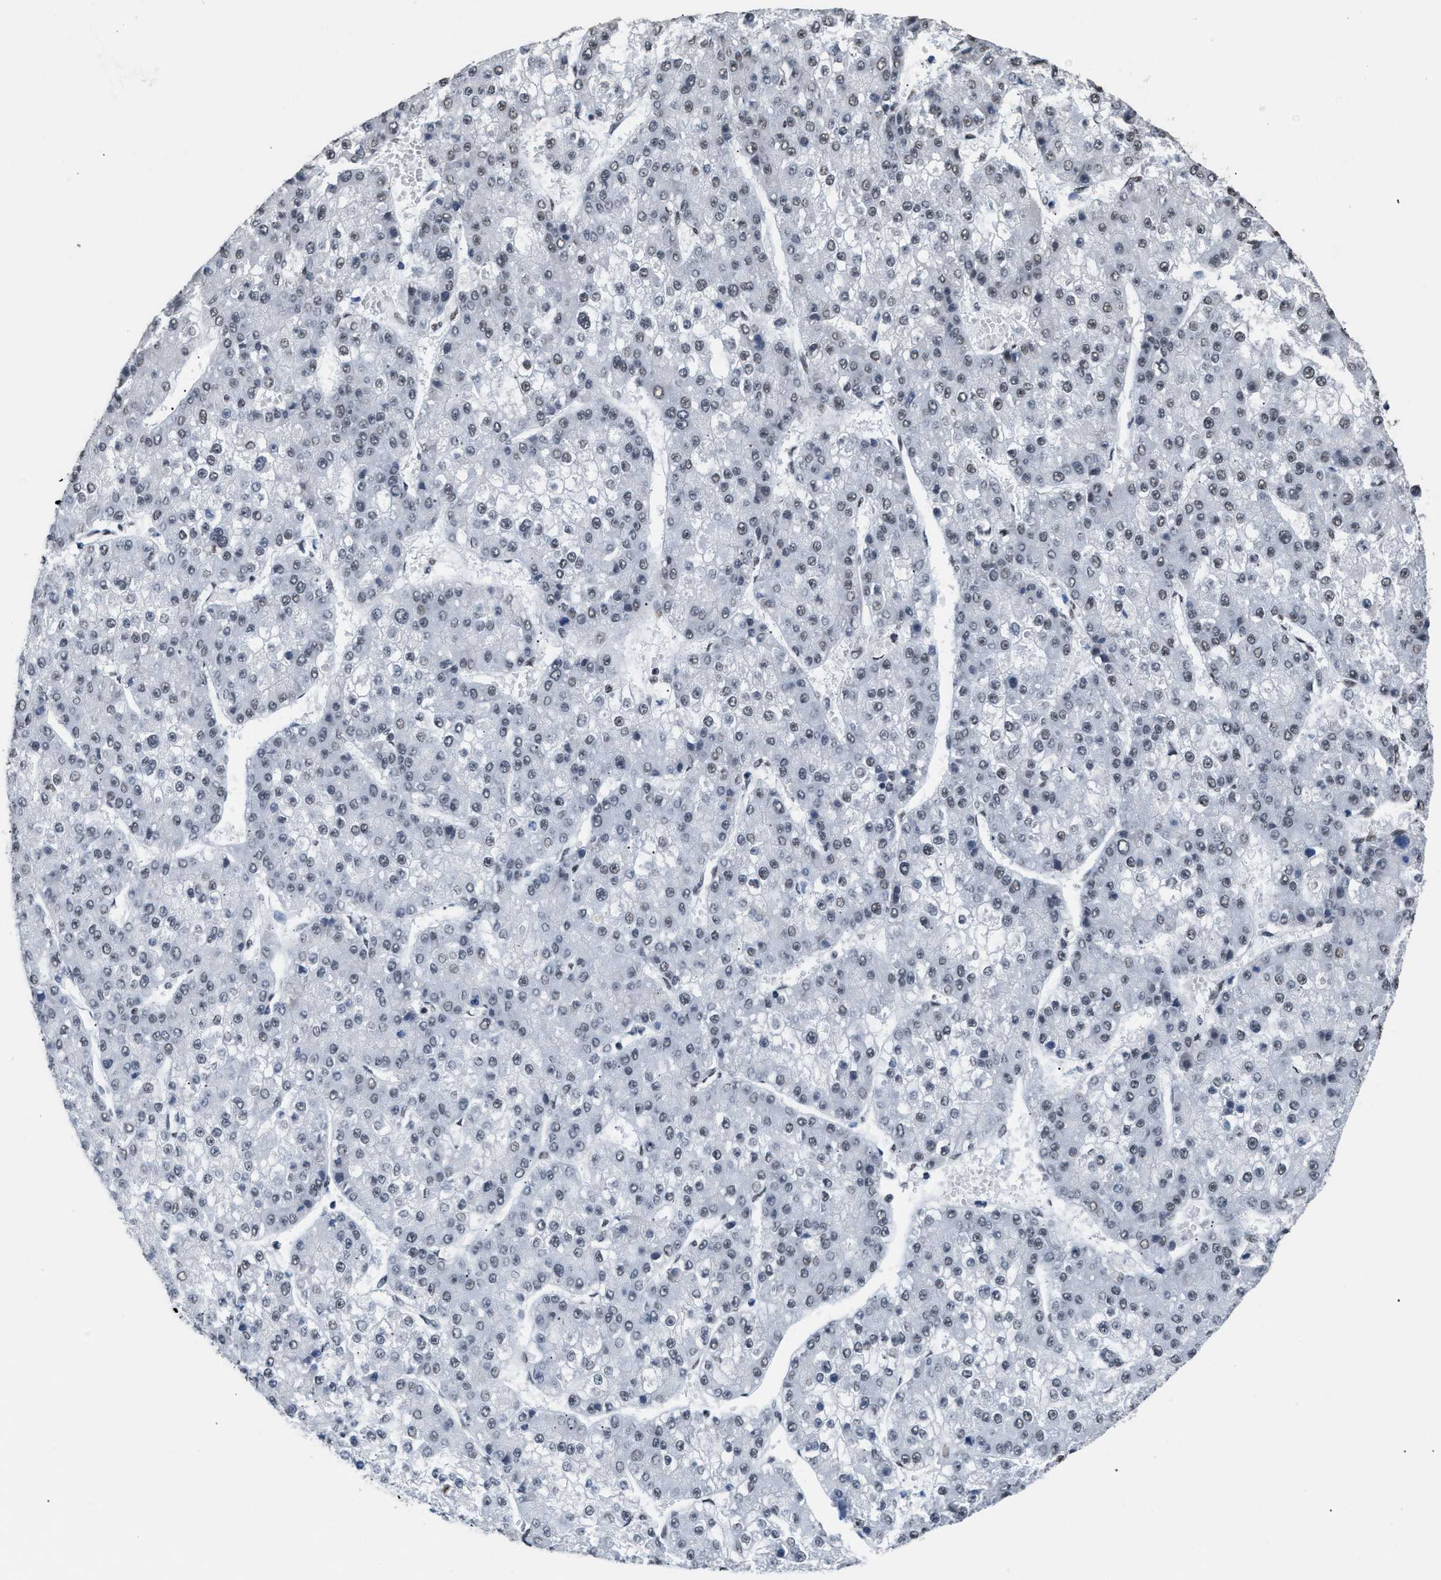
{"staining": {"intensity": "weak", "quantity": ">75%", "location": "nuclear"}, "tissue": "liver cancer", "cell_type": "Tumor cells", "image_type": "cancer", "snomed": [{"axis": "morphology", "description": "Carcinoma, Hepatocellular, NOS"}, {"axis": "topography", "description": "Liver"}], "caption": "Human liver cancer (hepatocellular carcinoma) stained with a brown dye displays weak nuclear positive staining in approximately >75% of tumor cells.", "gene": "CCAR2", "patient": {"sex": "female", "age": 73}}